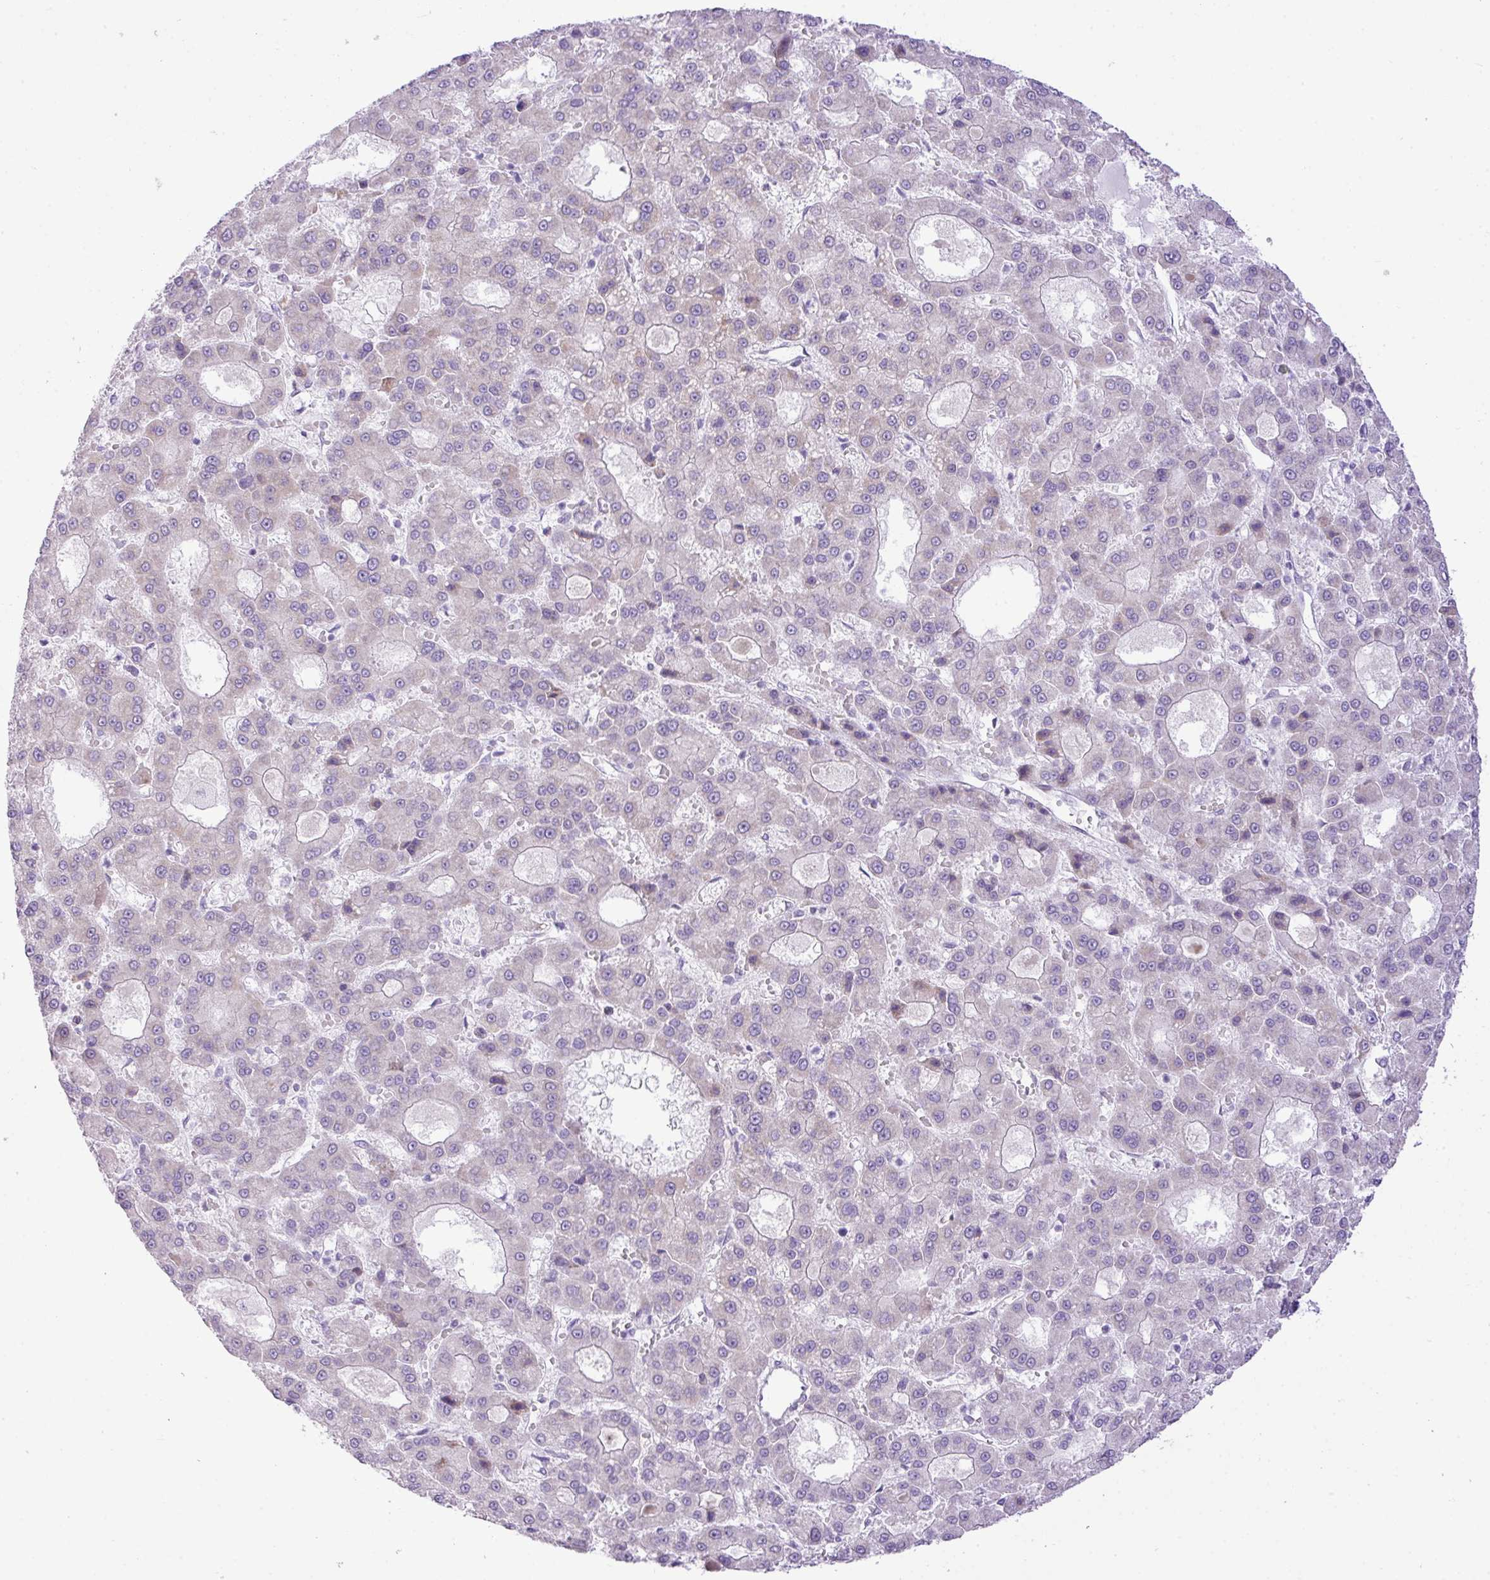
{"staining": {"intensity": "negative", "quantity": "none", "location": "none"}, "tissue": "liver cancer", "cell_type": "Tumor cells", "image_type": "cancer", "snomed": [{"axis": "morphology", "description": "Carcinoma, Hepatocellular, NOS"}, {"axis": "topography", "description": "Liver"}], "caption": "High power microscopy image of an IHC photomicrograph of hepatocellular carcinoma (liver), revealing no significant positivity in tumor cells.", "gene": "ELOA2", "patient": {"sex": "male", "age": 70}}